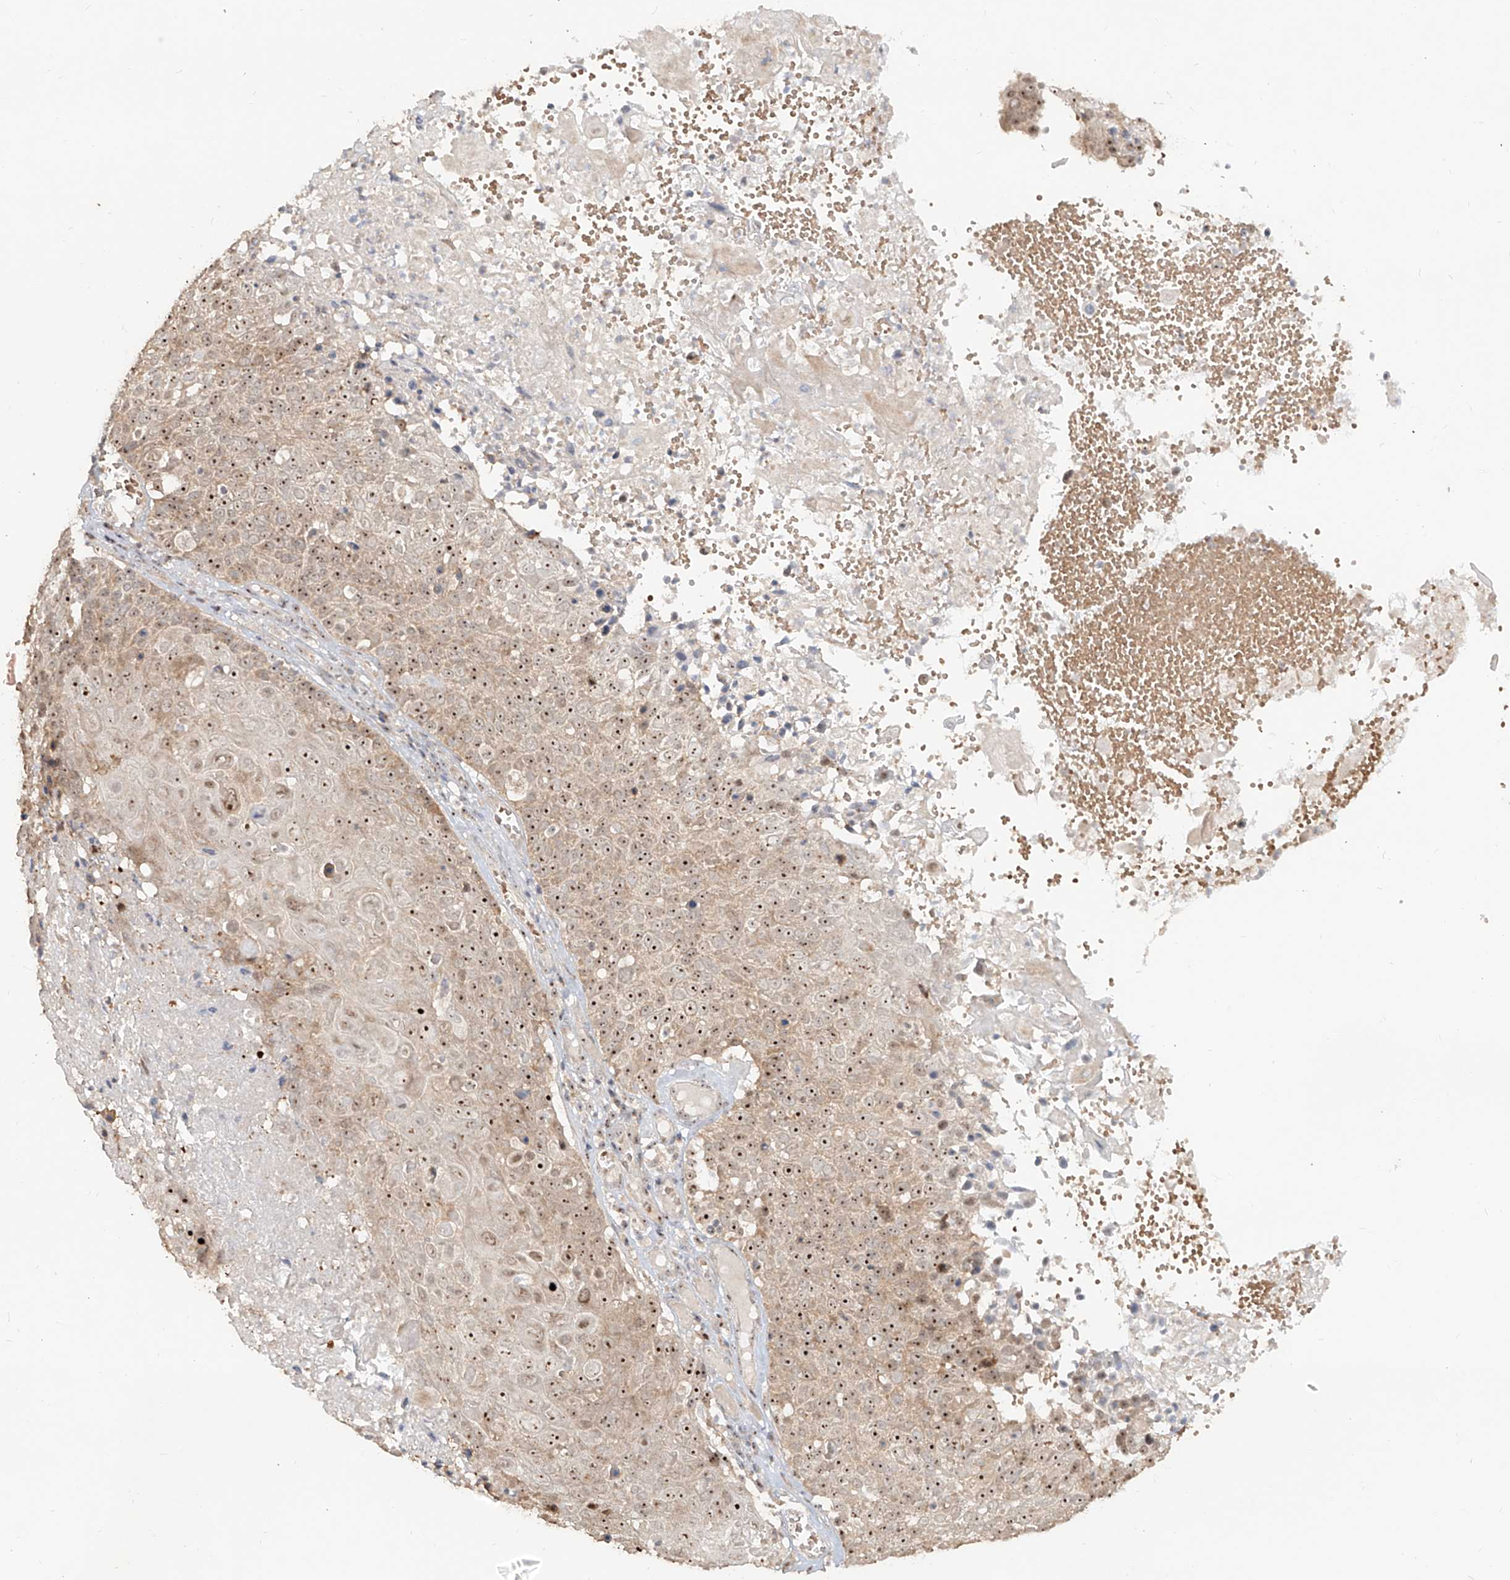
{"staining": {"intensity": "moderate", "quantity": ">75%", "location": "nuclear"}, "tissue": "cervical cancer", "cell_type": "Tumor cells", "image_type": "cancer", "snomed": [{"axis": "morphology", "description": "Squamous cell carcinoma, NOS"}, {"axis": "topography", "description": "Cervix"}], "caption": "Cervical squamous cell carcinoma stained for a protein (brown) demonstrates moderate nuclear positive staining in approximately >75% of tumor cells.", "gene": "BYSL", "patient": {"sex": "female", "age": 74}}